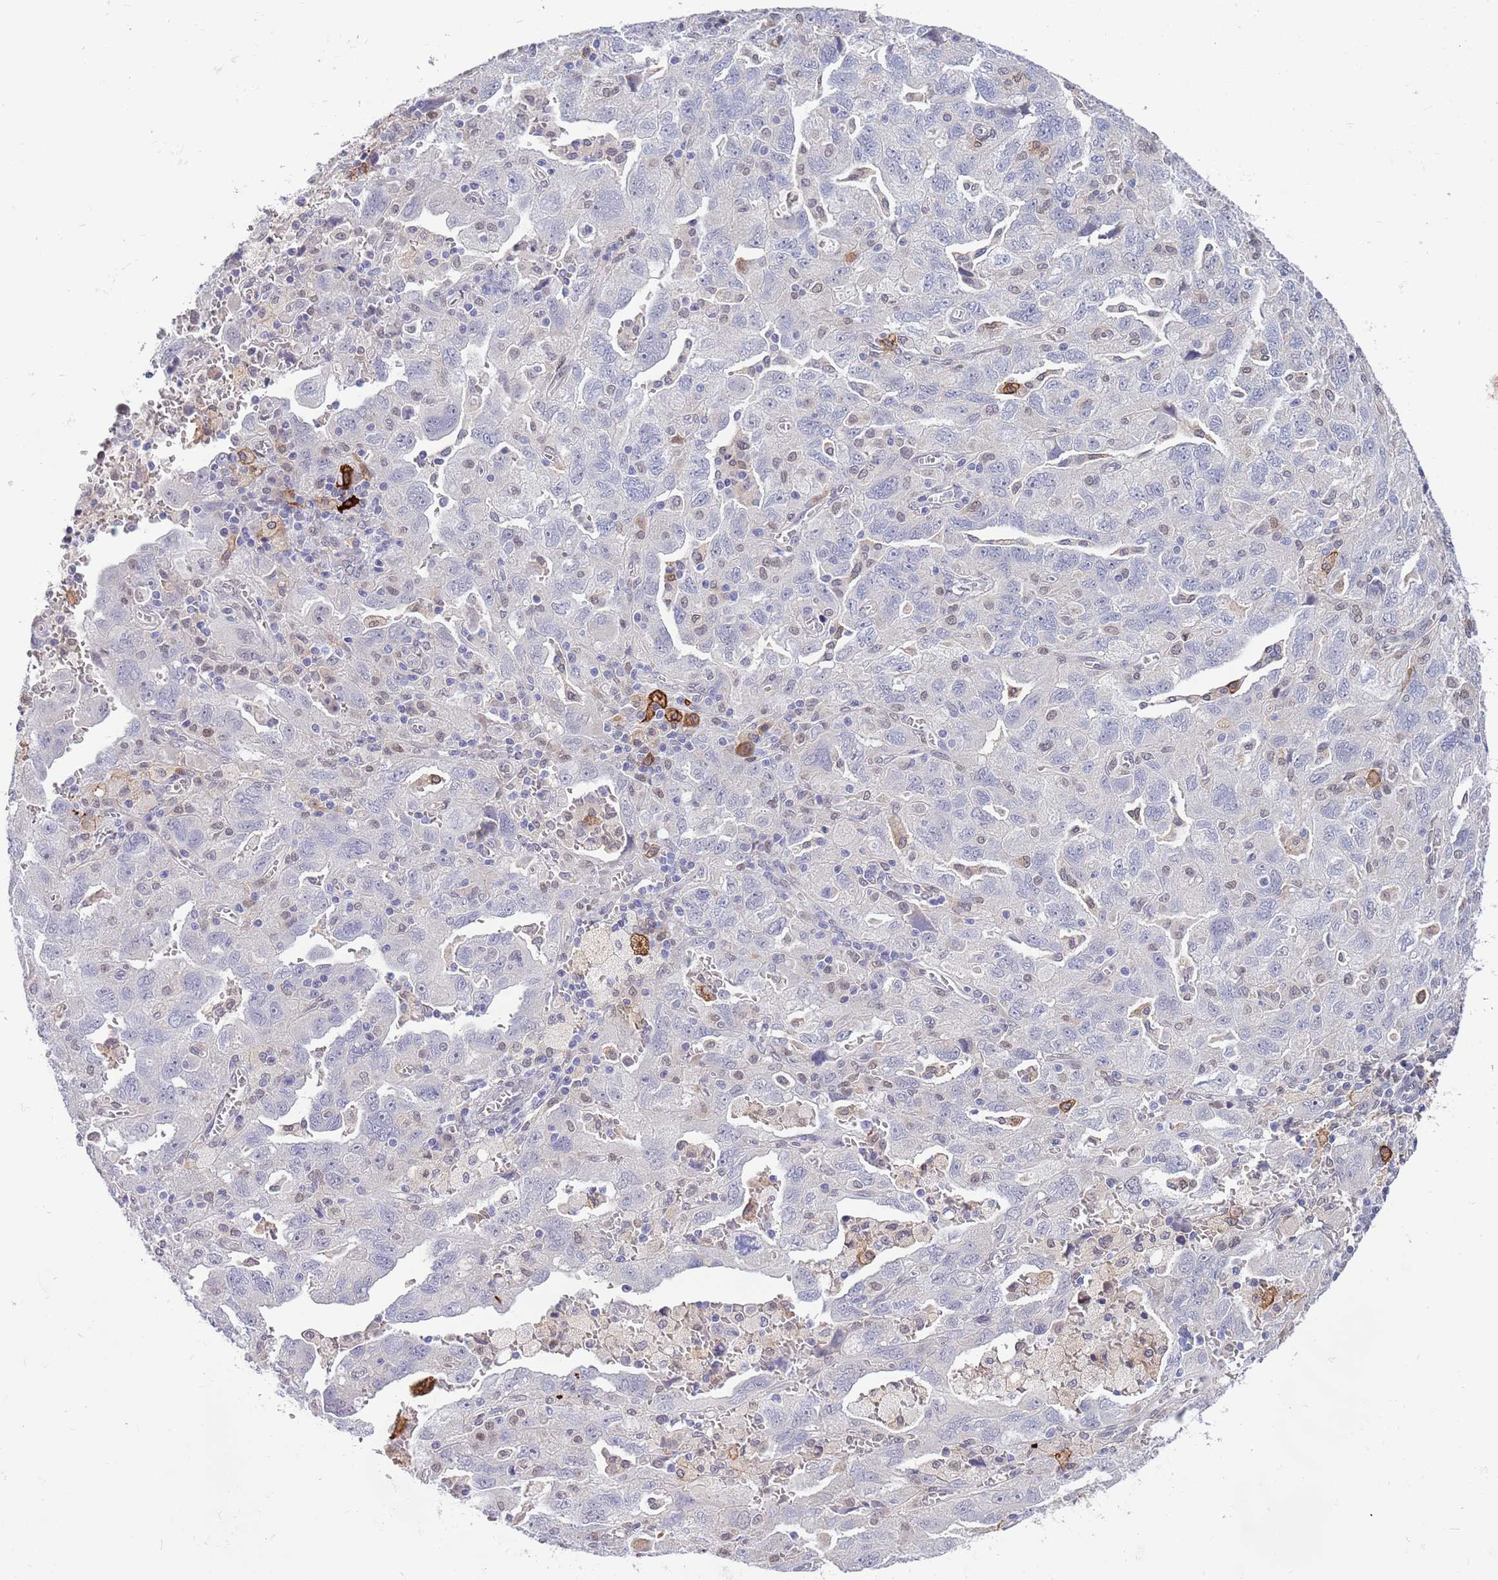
{"staining": {"intensity": "negative", "quantity": "none", "location": "none"}, "tissue": "ovarian cancer", "cell_type": "Tumor cells", "image_type": "cancer", "snomed": [{"axis": "morphology", "description": "Carcinoma, NOS"}, {"axis": "morphology", "description": "Cystadenocarcinoma, serous, NOS"}, {"axis": "topography", "description": "Ovary"}], "caption": "Protein analysis of ovarian carcinoma demonstrates no significant positivity in tumor cells.", "gene": "NLRP6", "patient": {"sex": "female", "age": 69}}